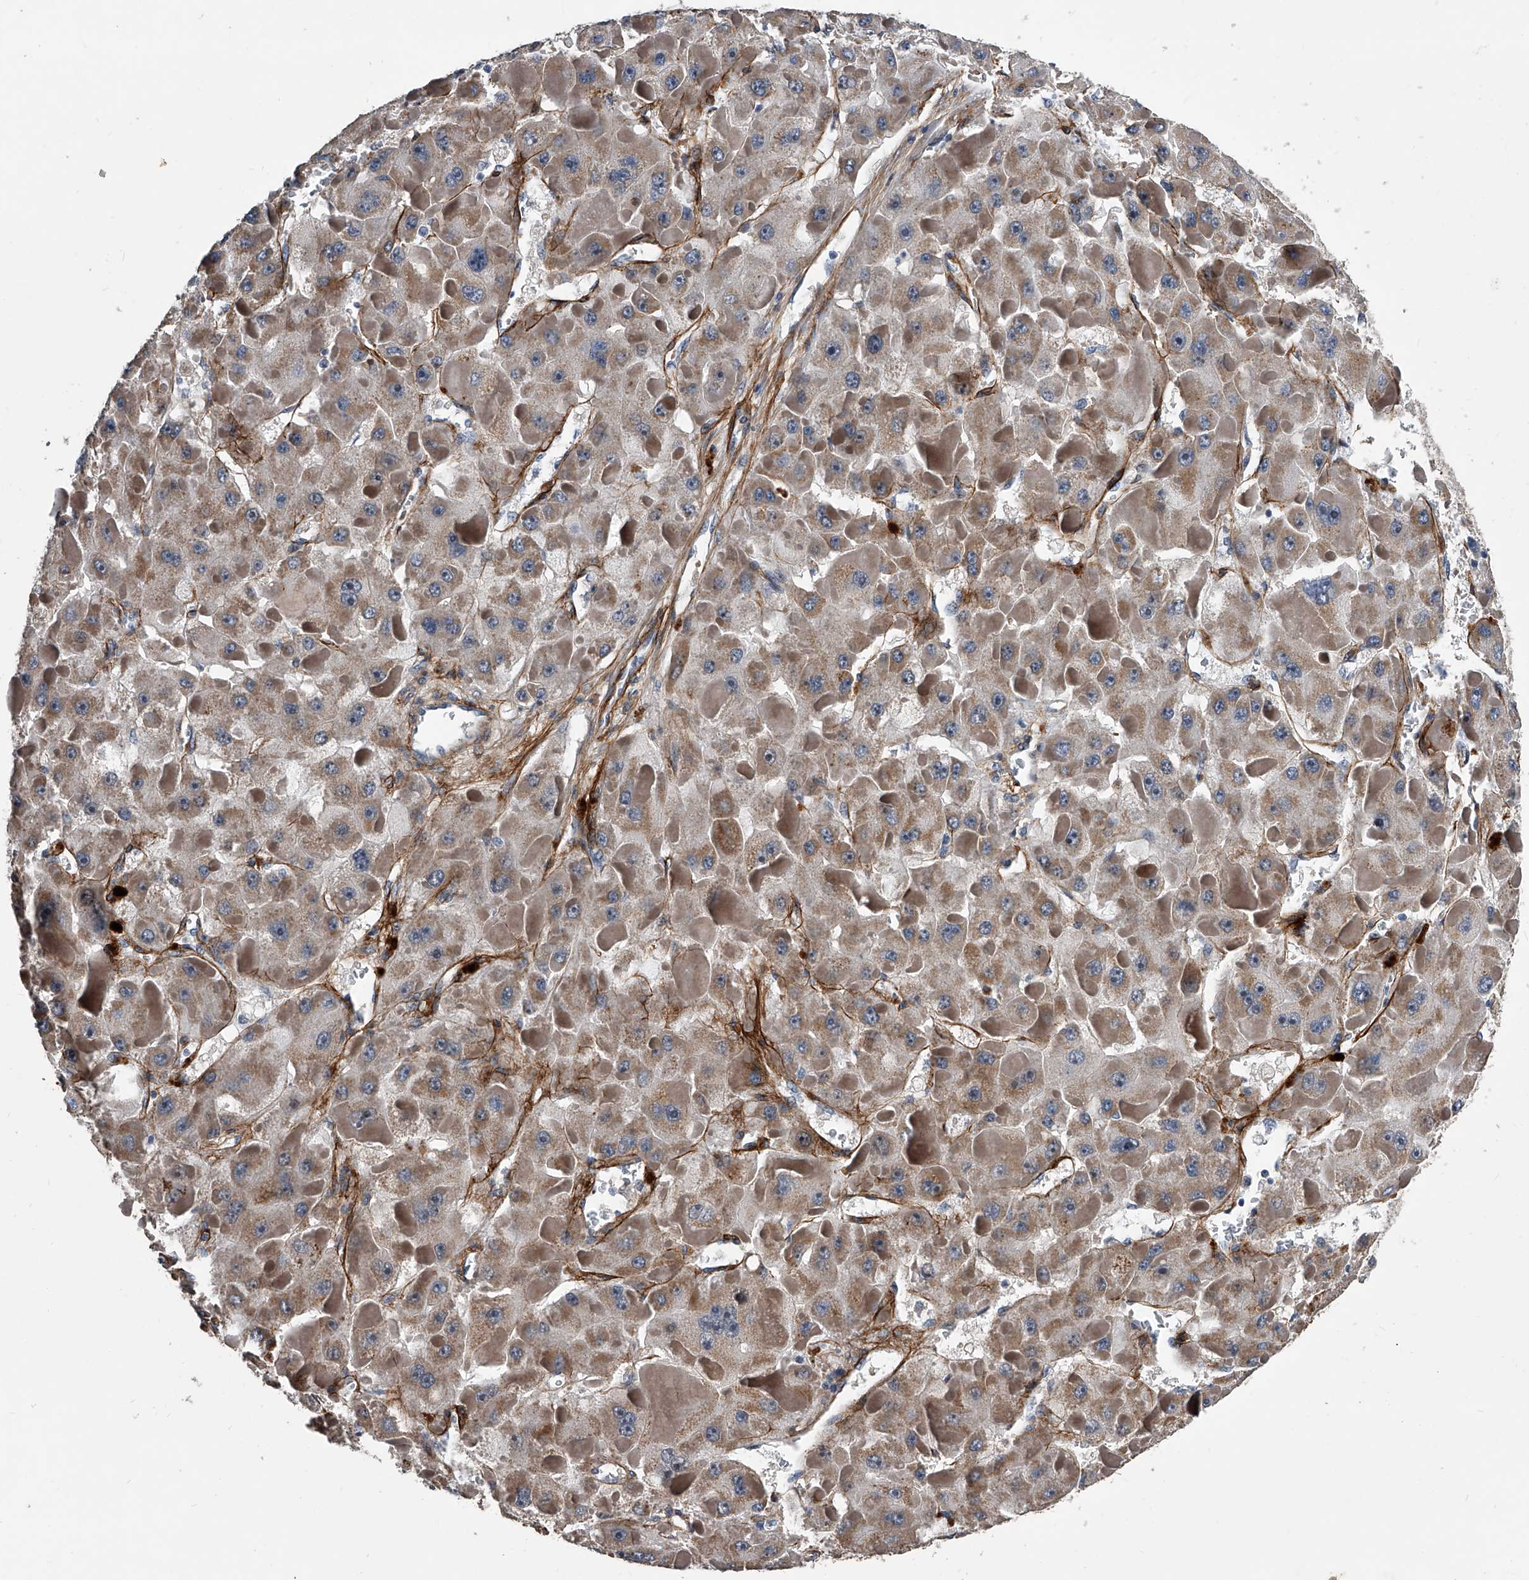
{"staining": {"intensity": "moderate", "quantity": ">75%", "location": "cytoplasmic/membranous"}, "tissue": "liver cancer", "cell_type": "Tumor cells", "image_type": "cancer", "snomed": [{"axis": "morphology", "description": "Carcinoma, Hepatocellular, NOS"}, {"axis": "topography", "description": "Liver"}], "caption": "This histopathology image reveals liver cancer stained with immunohistochemistry to label a protein in brown. The cytoplasmic/membranous of tumor cells show moderate positivity for the protein. Nuclei are counter-stained blue.", "gene": "PHACTR1", "patient": {"sex": "female", "age": 73}}